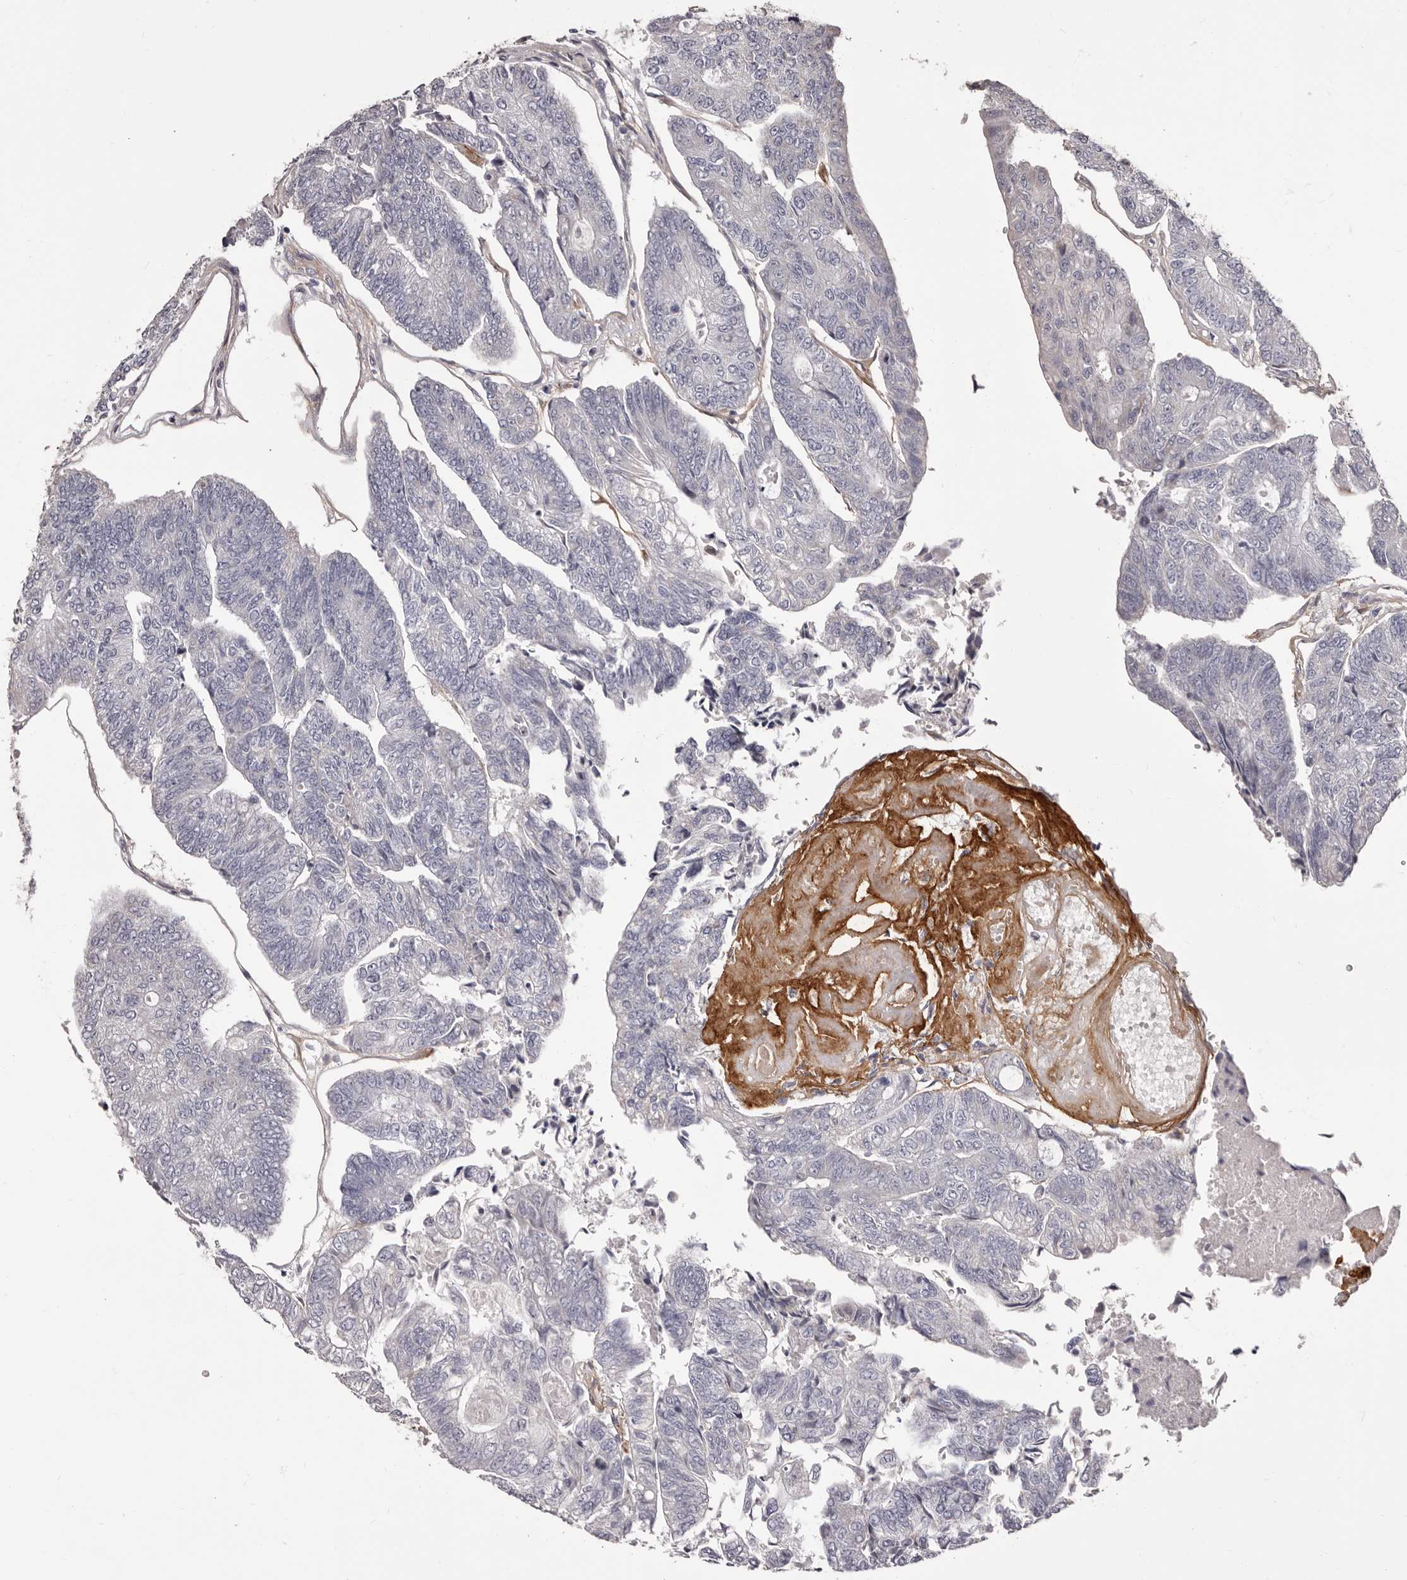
{"staining": {"intensity": "negative", "quantity": "none", "location": "none"}, "tissue": "colorectal cancer", "cell_type": "Tumor cells", "image_type": "cancer", "snomed": [{"axis": "morphology", "description": "Adenocarcinoma, NOS"}, {"axis": "topography", "description": "Colon"}], "caption": "Histopathology image shows no protein staining in tumor cells of adenocarcinoma (colorectal) tissue. (DAB immunohistochemistry with hematoxylin counter stain).", "gene": "COL6A1", "patient": {"sex": "female", "age": 67}}